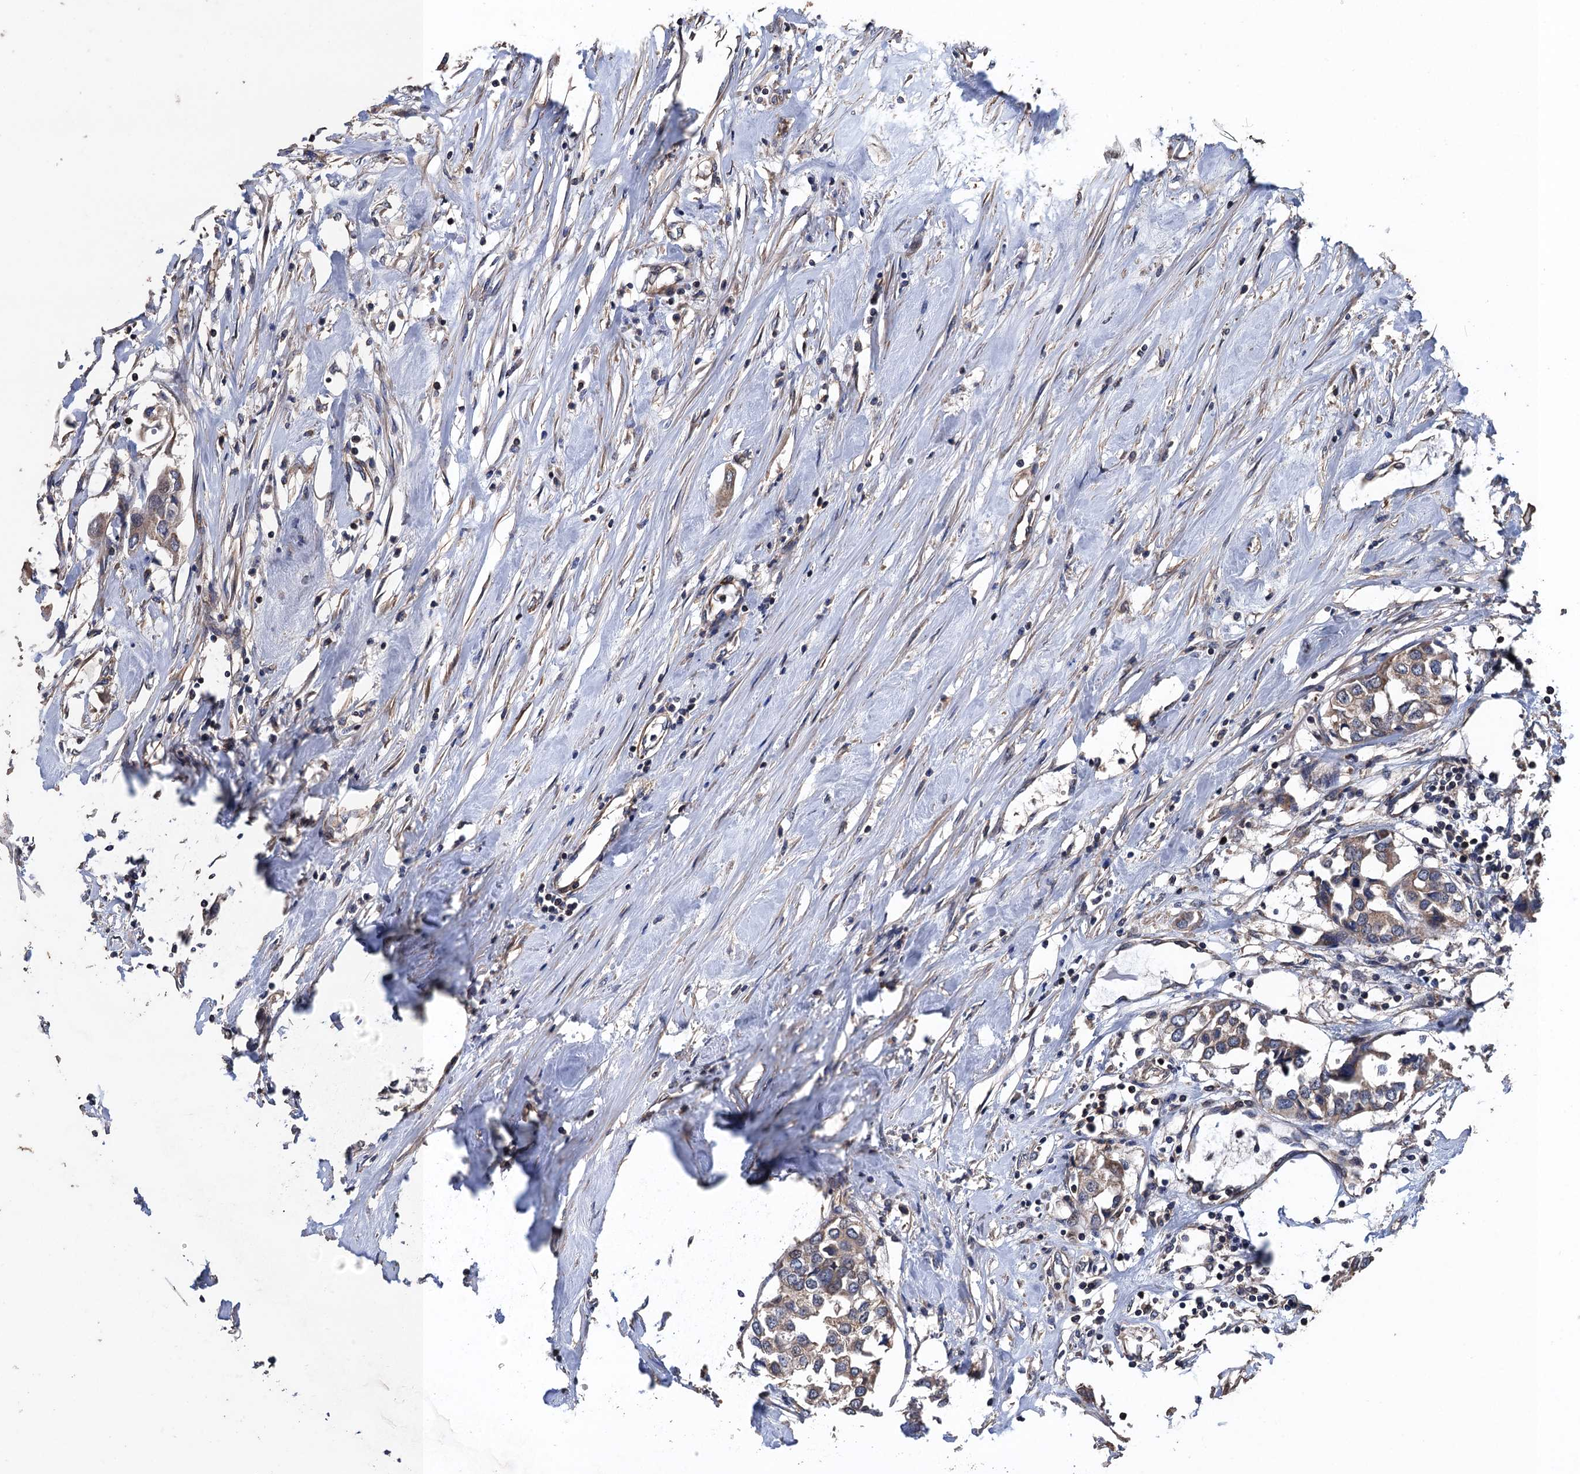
{"staining": {"intensity": "weak", "quantity": "25%-75%", "location": "cytoplasmic/membranous"}, "tissue": "urothelial cancer", "cell_type": "Tumor cells", "image_type": "cancer", "snomed": [{"axis": "morphology", "description": "Urothelial carcinoma, High grade"}, {"axis": "topography", "description": "Urinary bladder"}], "caption": "IHC image of neoplastic tissue: urothelial cancer stained using immunohistochemistry reveals low levels of weak protein expression localized specifically in the cytoplasmic/membranous of tumor cells, appearing as a cytoplasmic/membranous brown color.", "gene": "PPP4R1", "patient": {"sex": "male", "age": 64}}